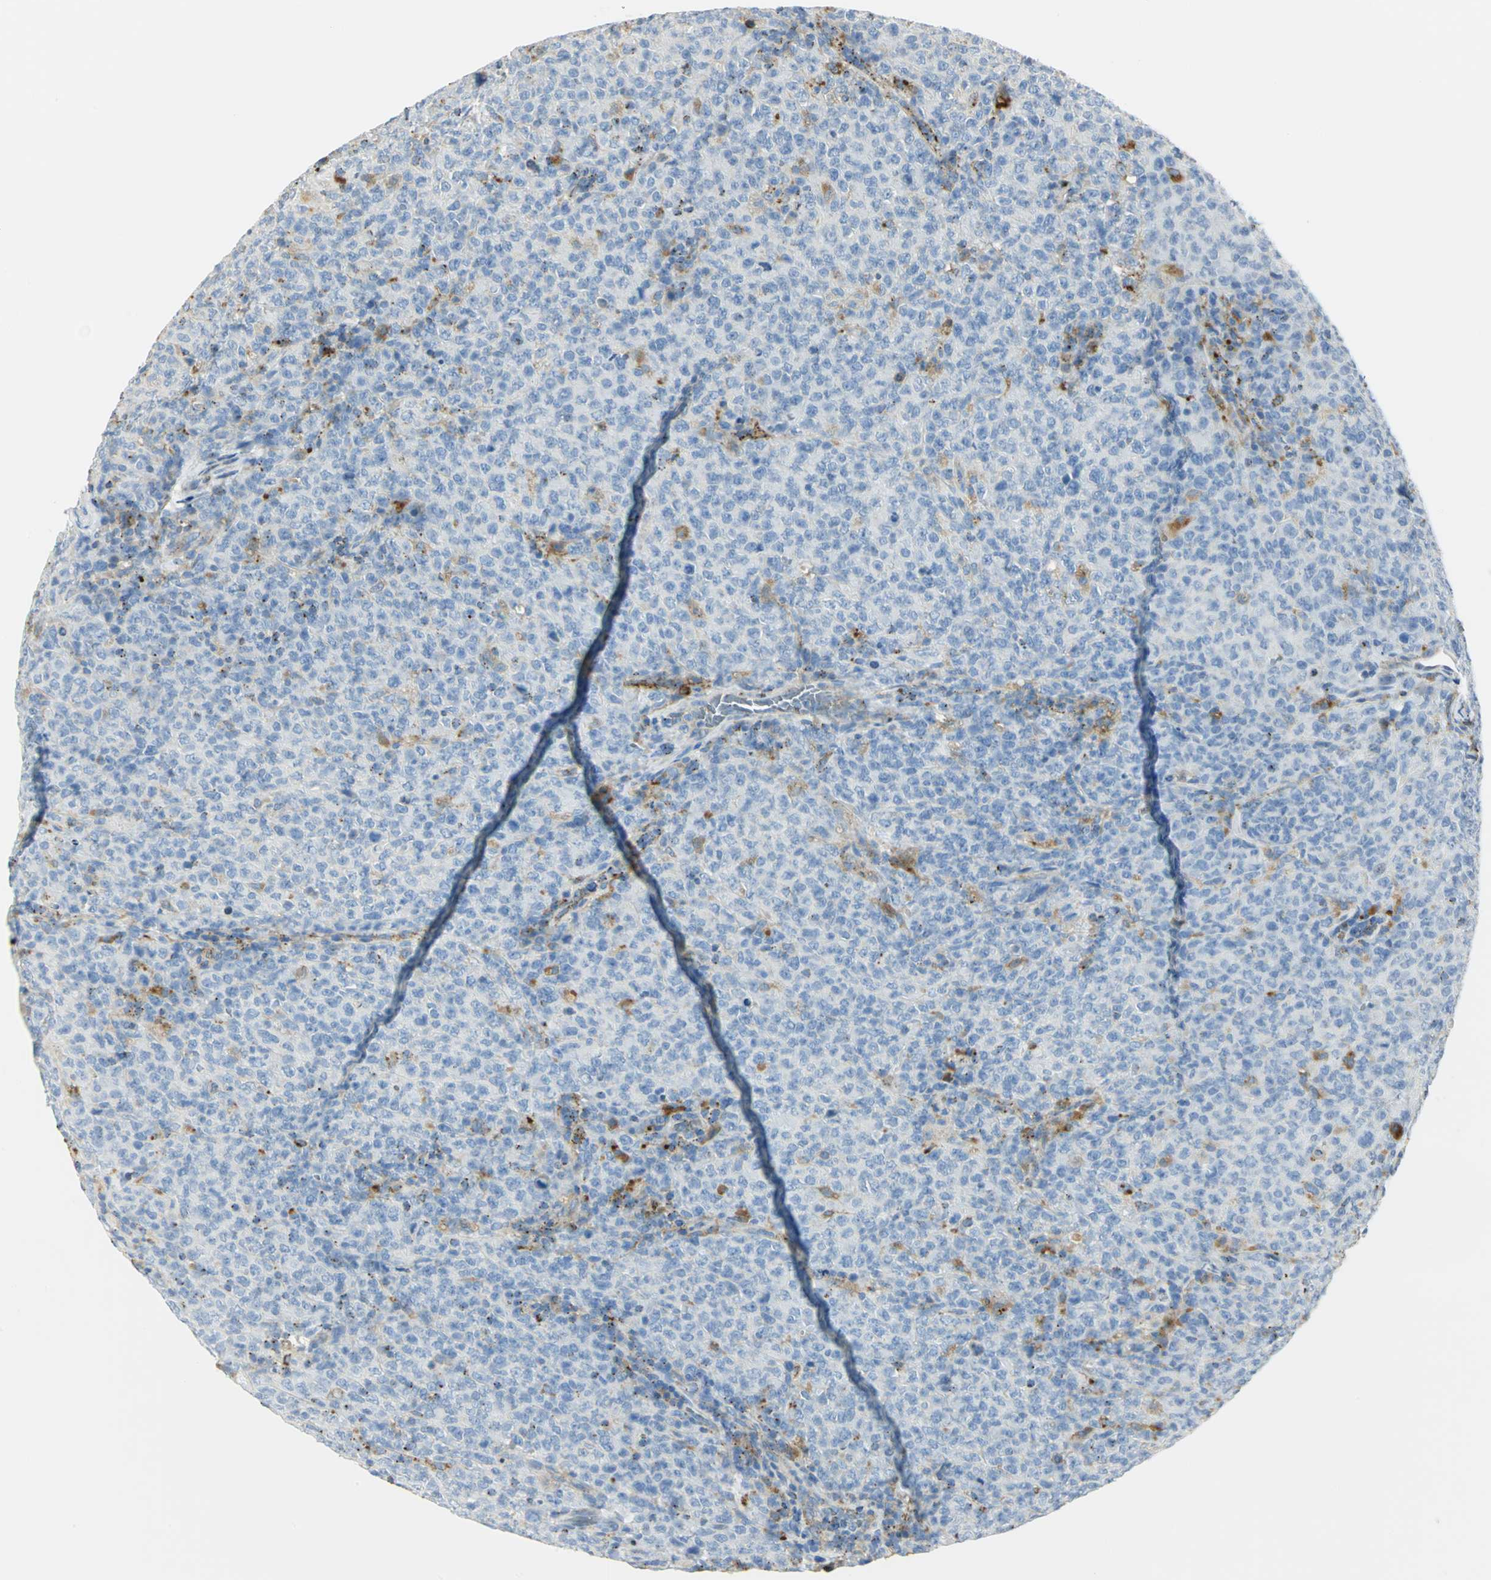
{"staining": {"intensity": "negative", "quantity": "none", "location": "none"}, "tissue": "lymphoma", "cell_type": "Tumor cells", "image_type": "cancer", "snomed": [{"axis": "morphology", "description": "Malignant lymphoma, non-Hodgkin's type, High grade"}, {"axis": "topography", "description": "Tonsil"}], "caption": "The histopathology image exhibits no staining of tumor cells in high-grade malignant lymphoma, non-Hodgkin's type.", "gene": "ARSA", "patient": {"sex": "female", "age": 36}}